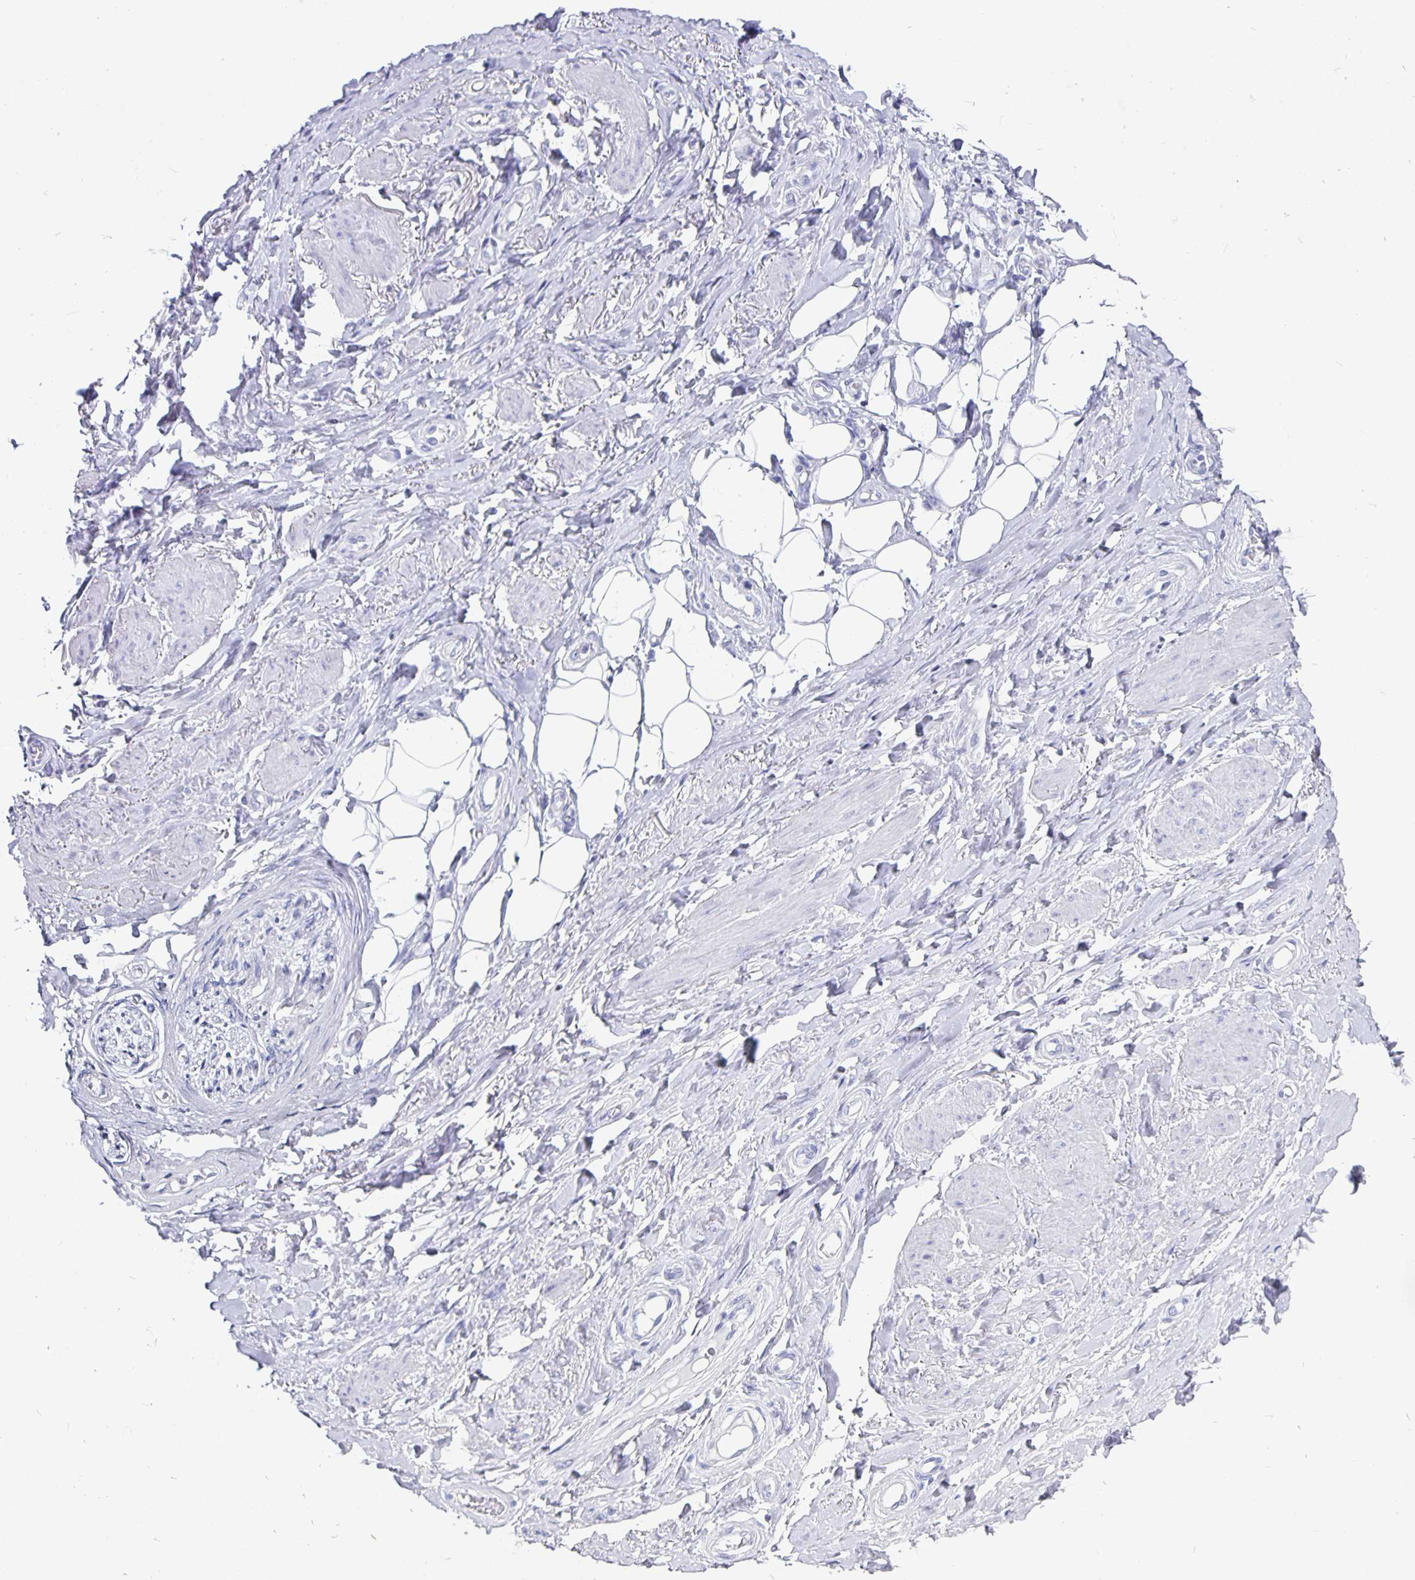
{"staining": {"intensity": "negative", "quantity": "none", "location": "none"}, "tissue": "adipose tissue", "cell_type": "Adipocytes", "image_type": "normal", "snomed": [{"axis": "morphology", "description": "Normal tissue, NOS"}, {"axis": "topography", "description": "Anal"}, {"axis": "topography", "description": "Peripheral nerve tissue"}], "caption": "A high-resolution micrograph shows immunohistochemistry staining of normal adipose tissue, which demonstrates no significant expression in adipocytes.", "gene": "ODF3B", "patient": {"sex": "male", "age": 53}}